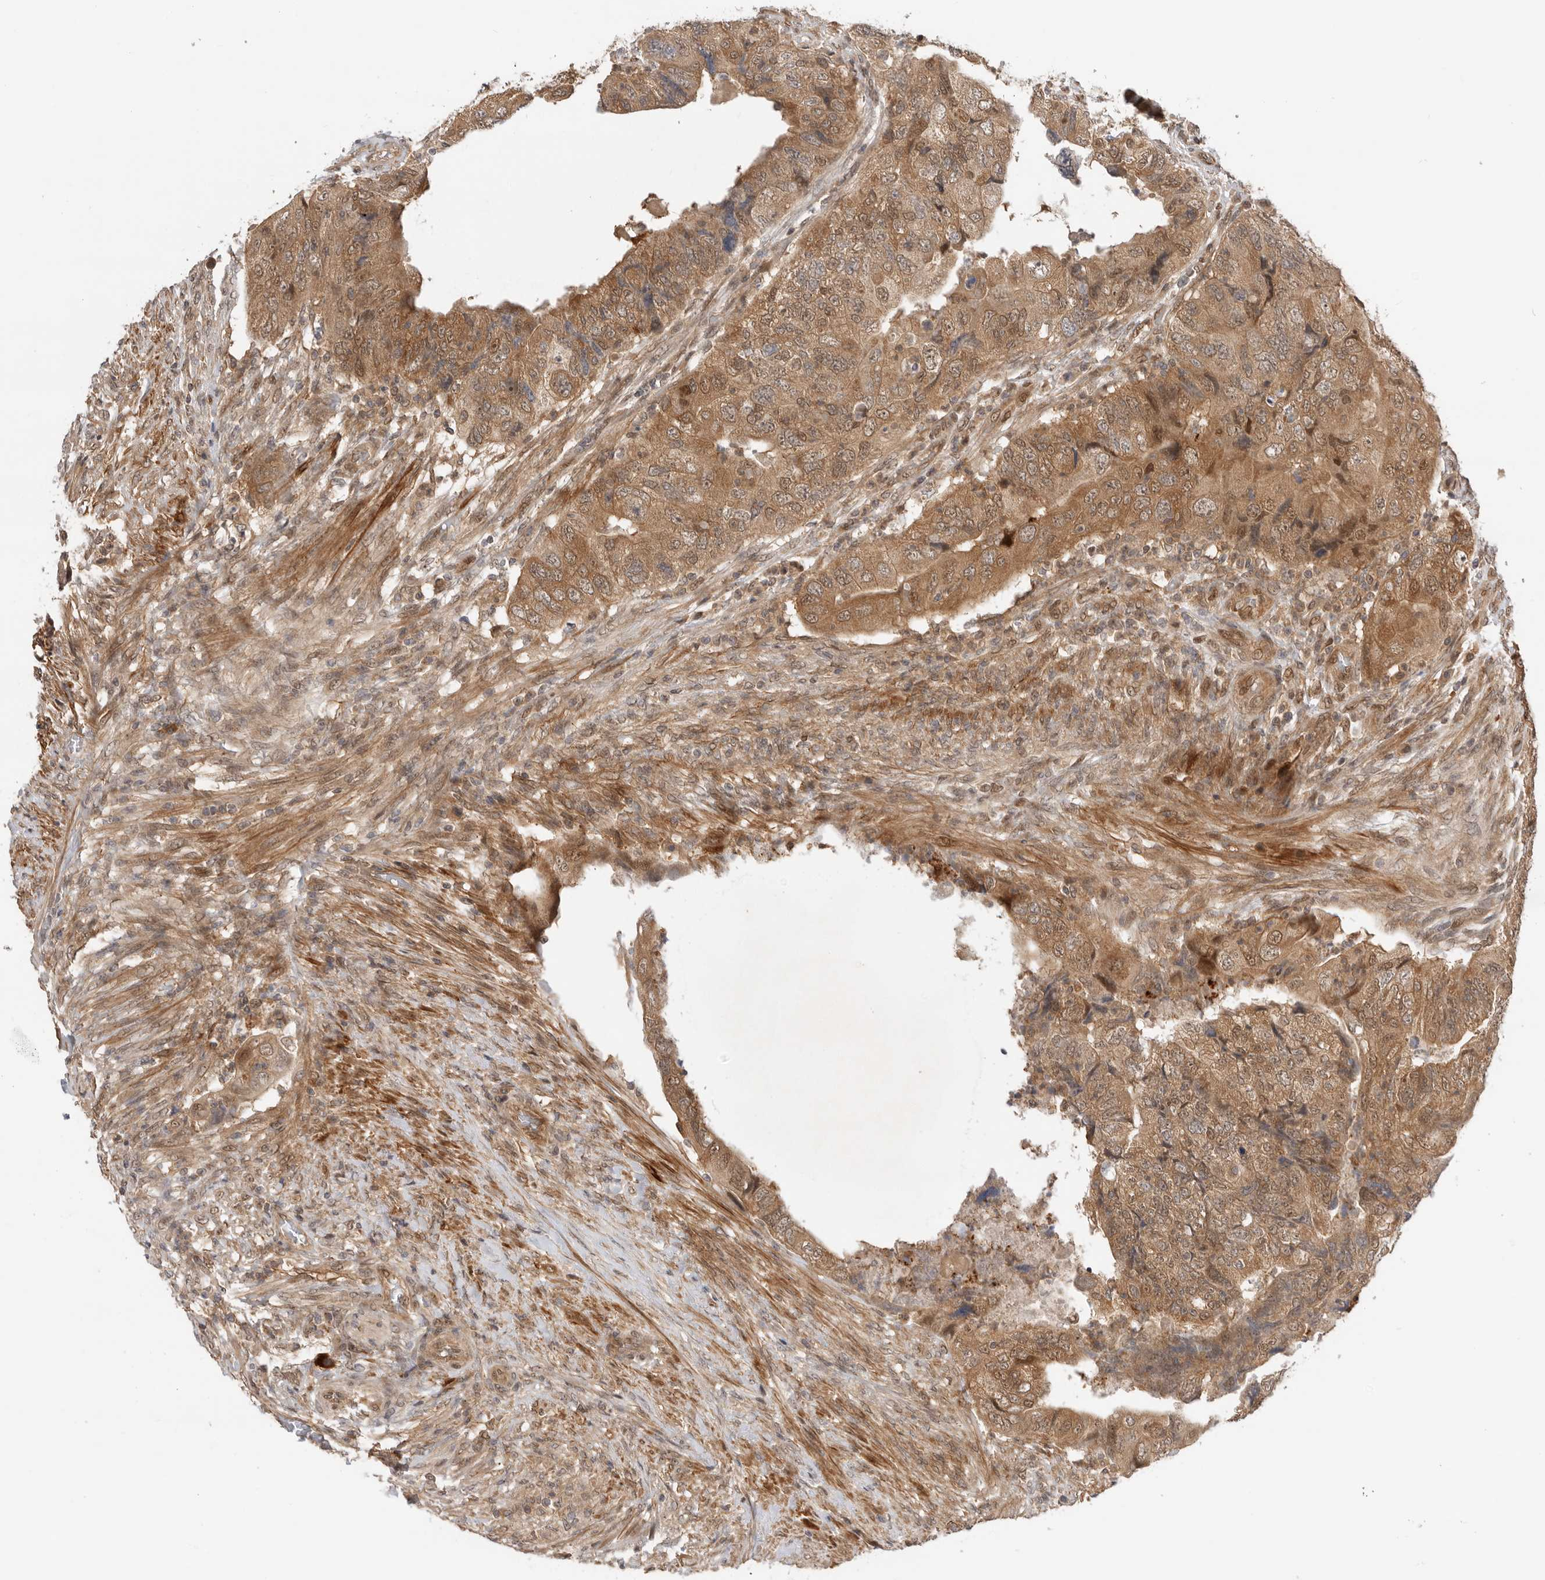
{"staining": {"intensity": "moderate", "quantity": ">75%", "location": "cytoplasmic/membranous"}, "tissue": "colorectal cancer", "cell_type": "Tumor cells", "image_type": "cancer", "snomed": [{"axis": "morphology", "description": "Adenocarcinoma, NOS"}, {"axis": "topography", "description": "Rectum"}], "caption": "Protein staining shows moderate cytoplasmic/membranous staining in about >75% of tumor cells in adenocarcinoma (colorectal).", "gene": "DCAF8", "patient": {"sex": "male", "age": 63}}